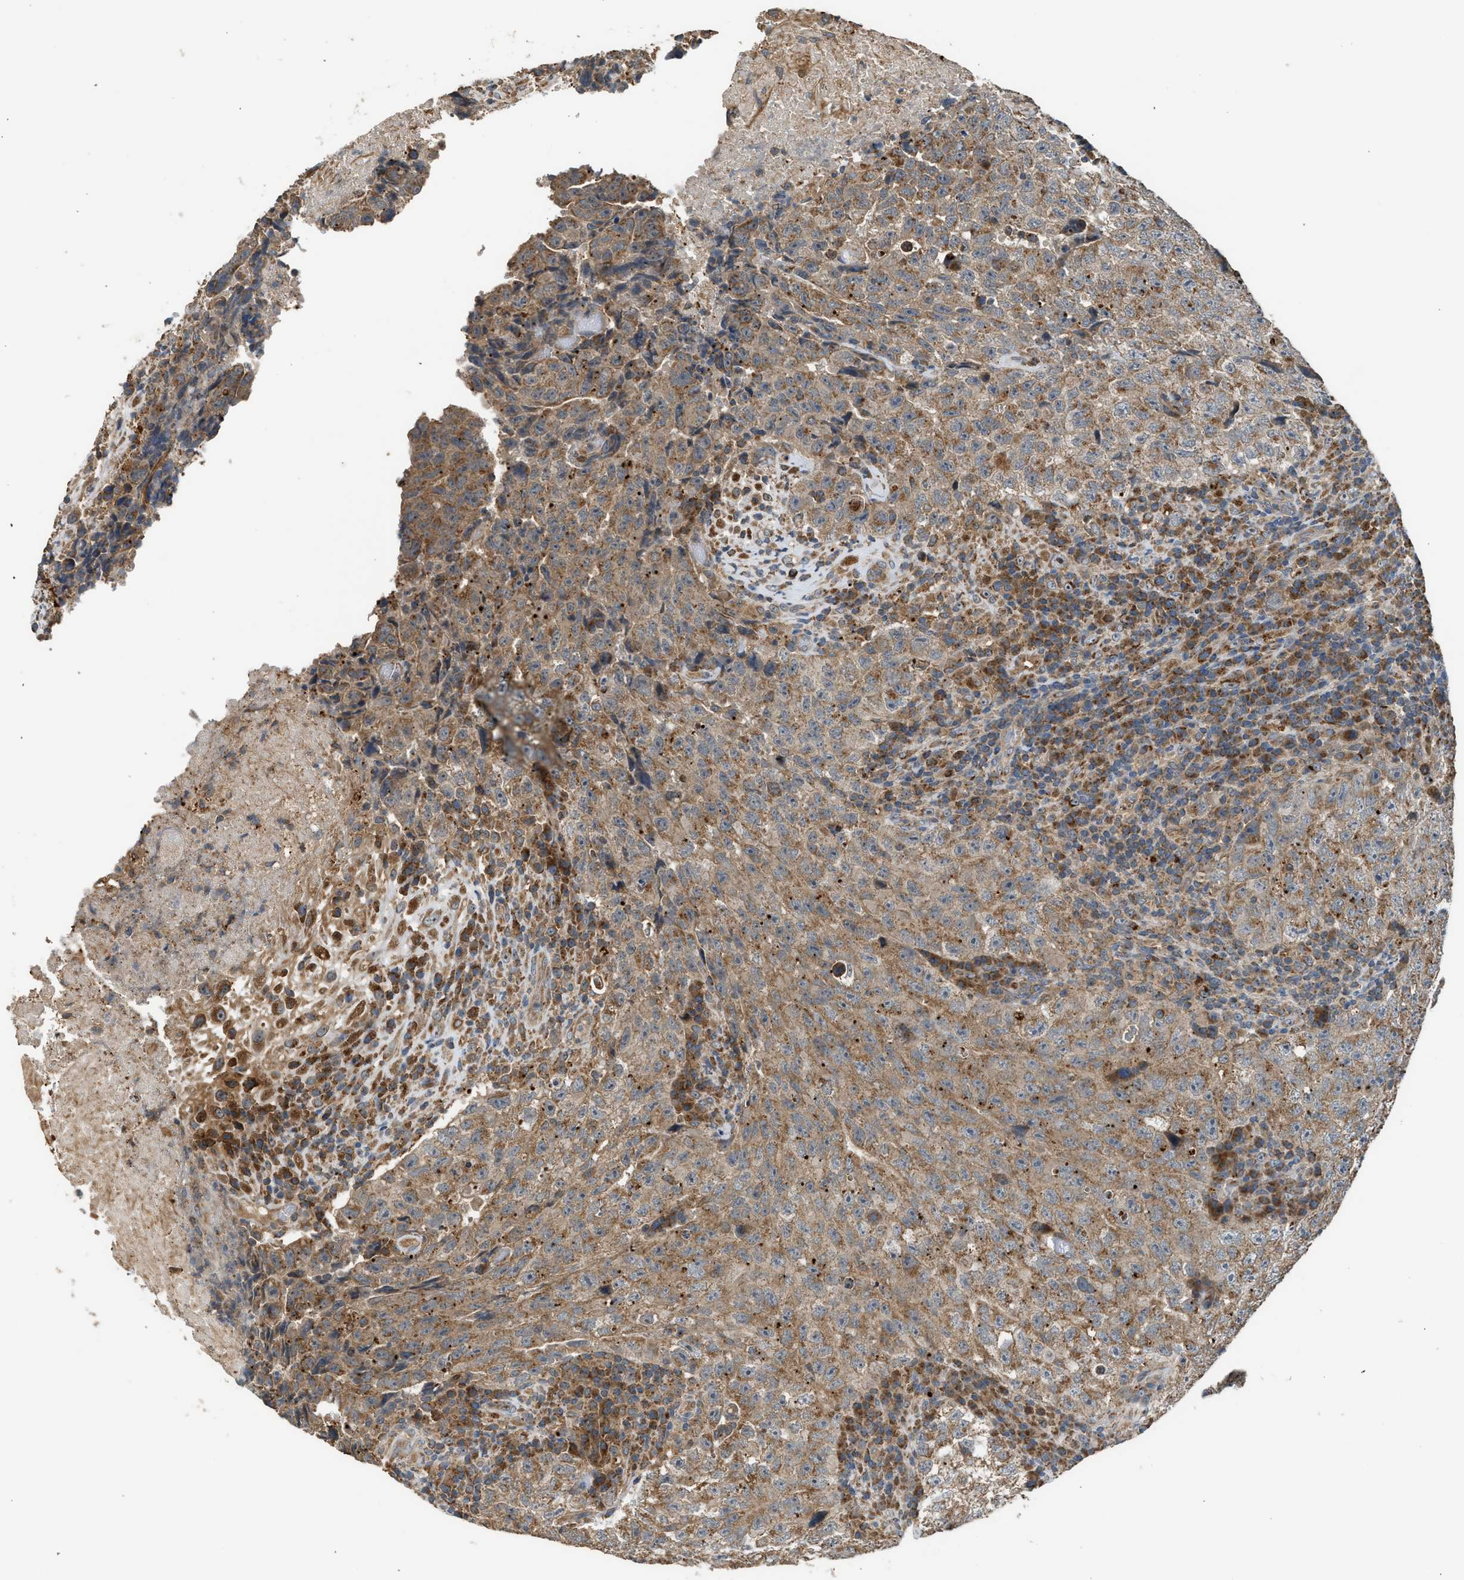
{"staining": {"intensity": "moderate", "quantity": ">75%", "location": "cytoplasmic/membranous"}, "tissue": "testis cancer", "cell_type": "Tumor cells", "image_type": "cancer", "snomed": [{"axis": "morphology", "description": "Necrosis, NOS"}, {"axis": "morphology", "description": "Carcinoma, Embryonal, NOS"}, {"axis": "topography", "description": "Testis"}], "caption": "The photomicrograph reveals immunohistochemical staining of embryonal carcinoma (testis). There is moderate cytoplasmic/membranous positivity is appreciated in approximately >75% of tumor cells.", "gene": "STARD3", "patient": {"sex": "male", "age": 19}}